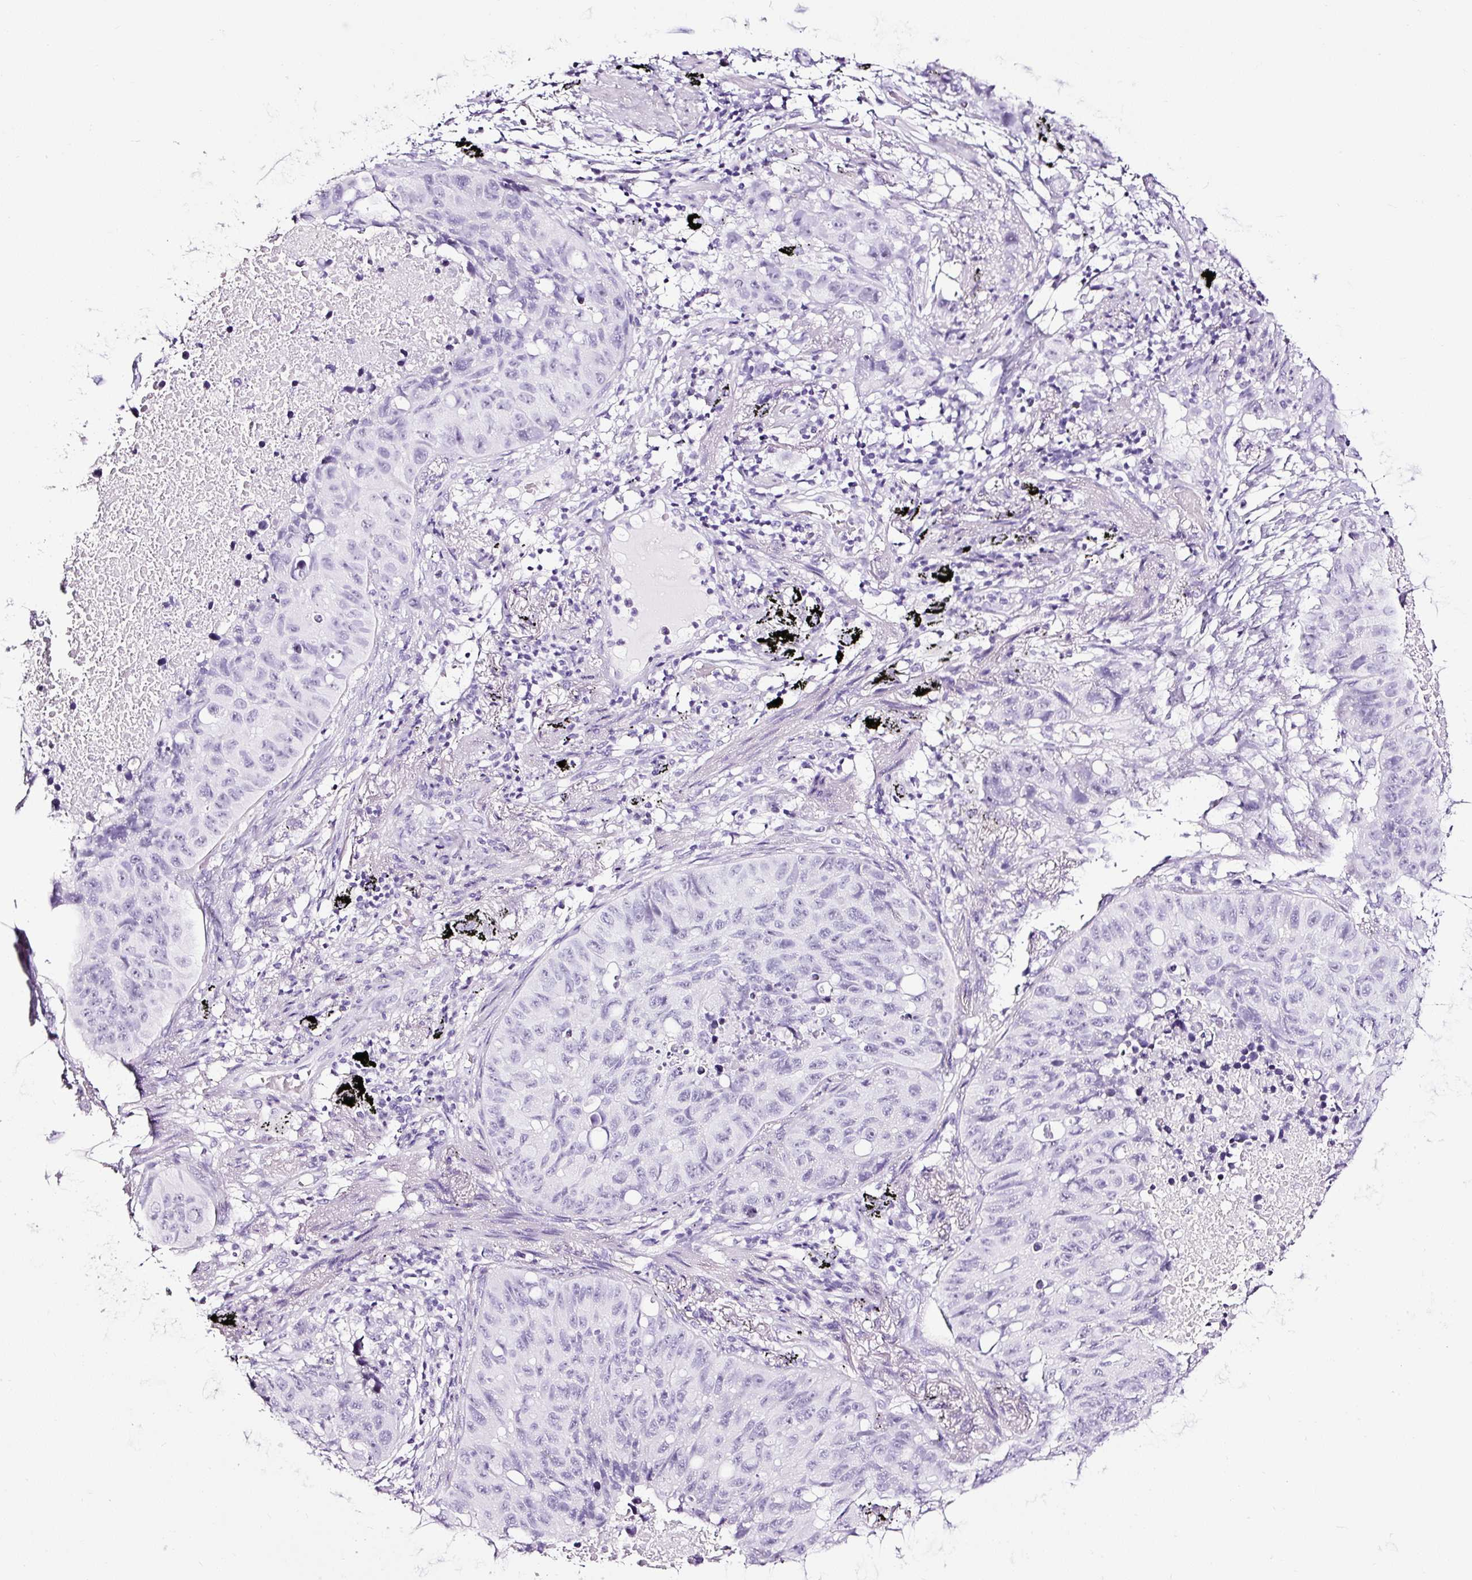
{"staining": {"intensity": "negative", "quantity": "none", "location": "none"}, "tissue": "lung cancer", "cell_type": "Tumor cells", "image_type": "cancer", "snomed": [{"axis": "morphology", "description": "Squamous cell carcinoma, NOS"}, {"axis": "topography", "description": "Lung"}], "caption": "This is a image of IHC staining of lung squamous cell carcinoma, which shows no staining in tumor cells.", "gene": "NPHS2", "patient": {"sex": "male", "age": 60}}